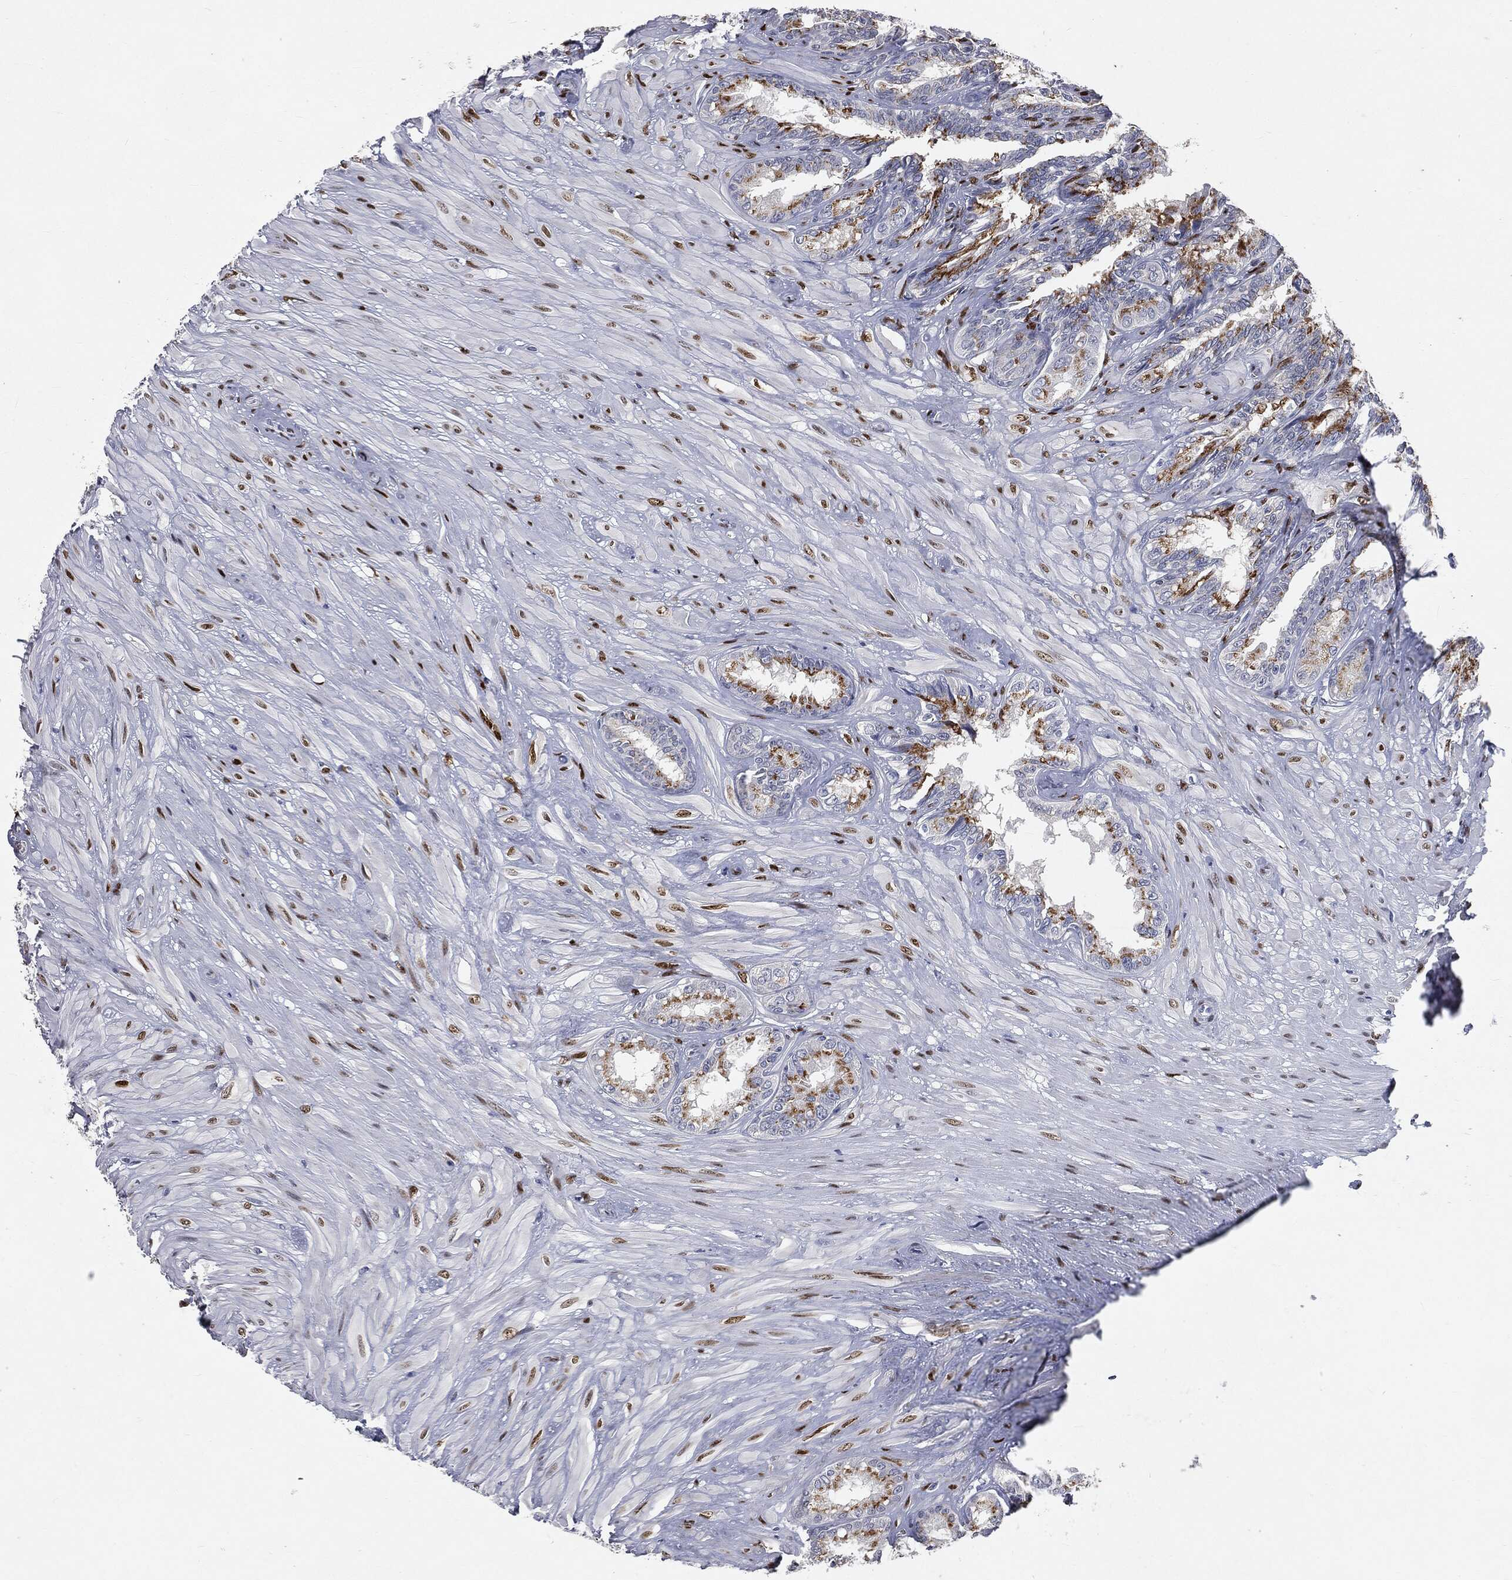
{"staining": {"intensity": "moderate", "quantity": "25%-75%", "location": "cytoplasmic/membranous"}, "tissue": "seminal vesicle", "cell_type": "Glandular cells", "image_type": "normal", "snomed": [{"axis": "morphology", "description": "Normal tissue, NOS"}, {"axis": "topography", "description": "Seminal veicle"}], "caption": "A micrograph of human seminal vesicle stained for a protein exhibits moderate cytoplasmic/membranous brown staining in glandular cells. (Brightfield microscopy of DAB IHC at high magnification).", "gene": "CASD1", "patient": {"sex": "male", "age": 68}}